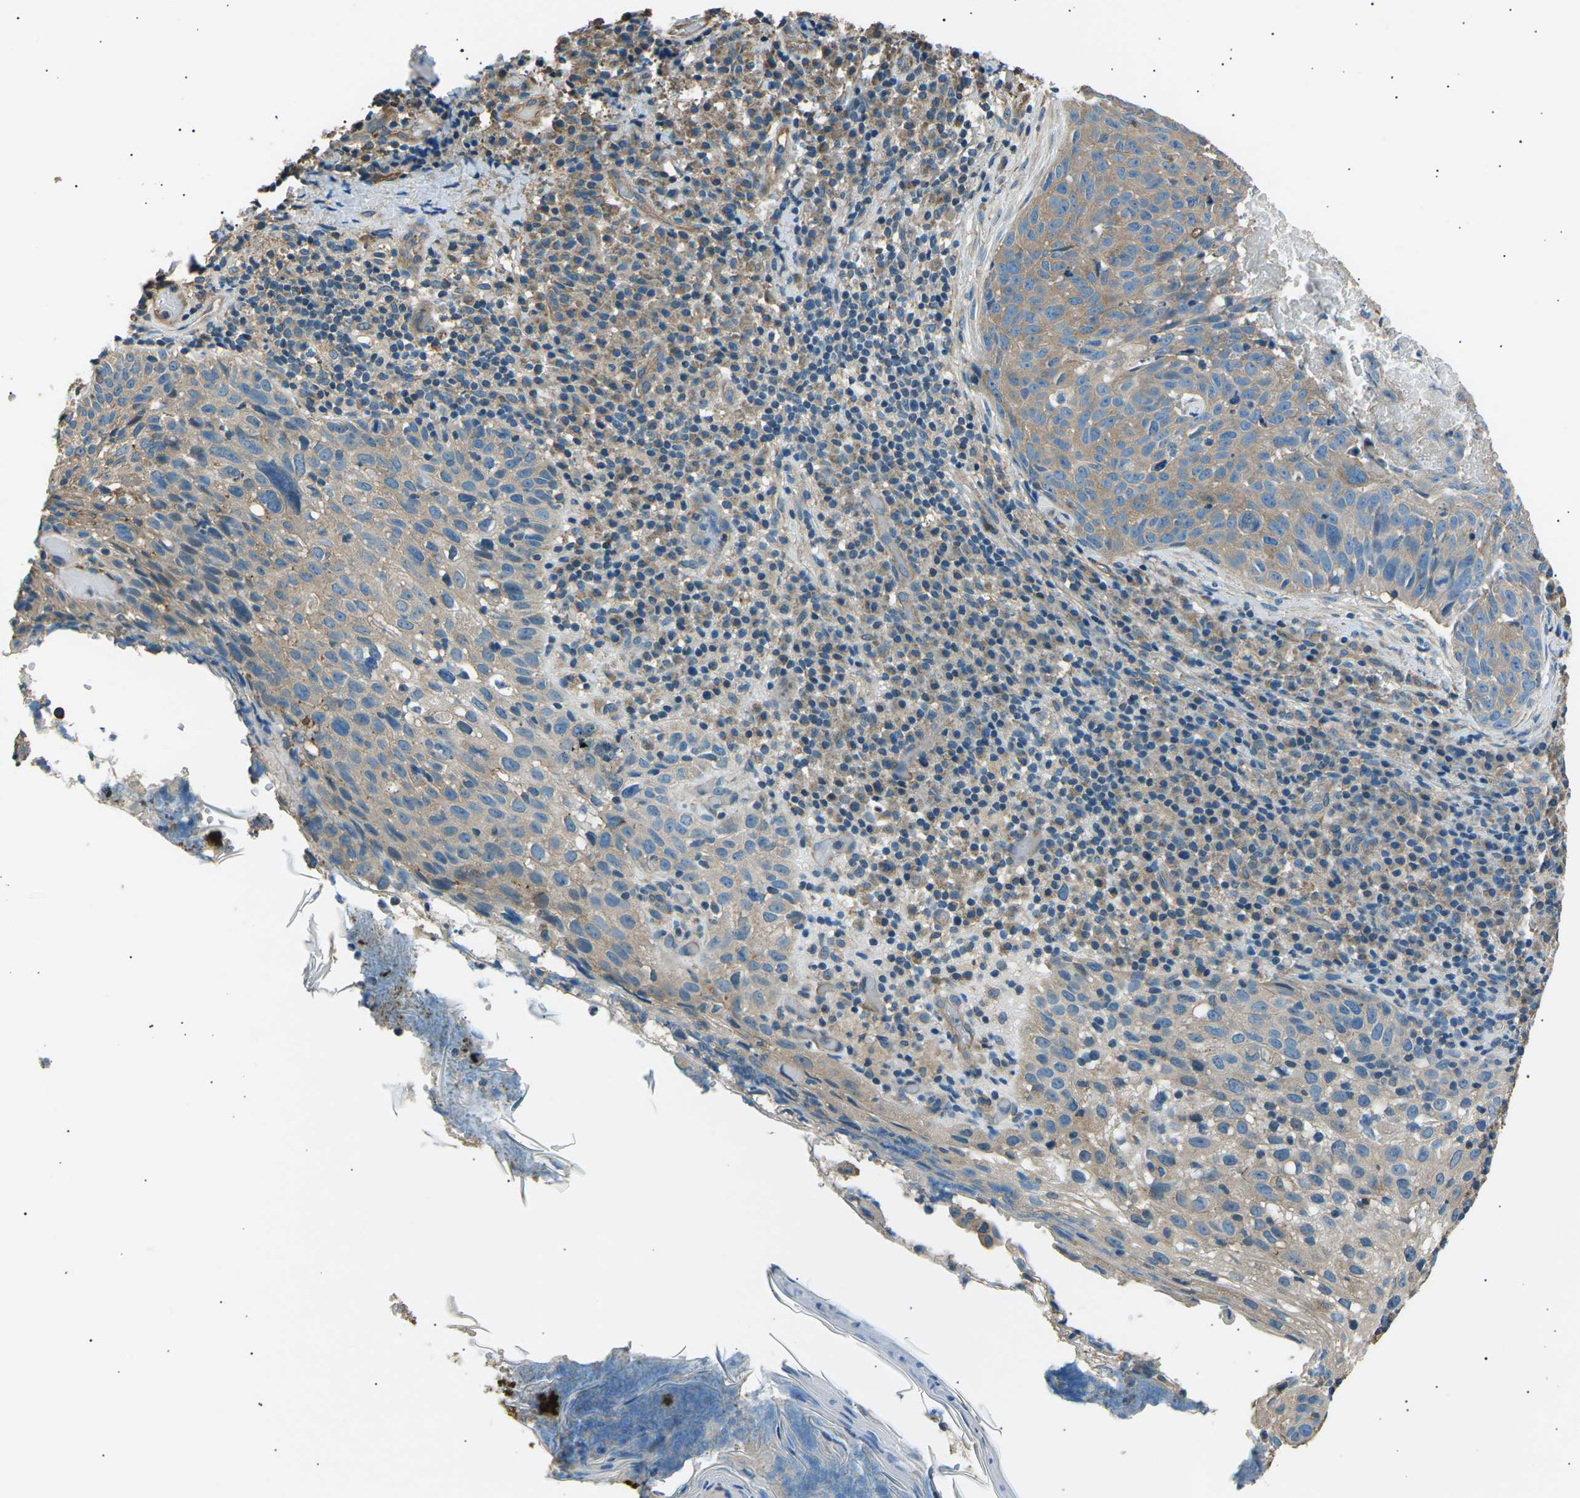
{"staining": {"intensity": "moderate", "quantity": ">75%", "location": "cytoplasmic/membranous"}, "tissue": "skin cancer", "cell_type": "Tumor cells", "image_type": "cancer", "snomed": [{"axis": "morphology", "description": "Squamous cell carcinoma in situ, NOS"}, {"axis": "morphology", "description": "Squamous cell carcinoma, NOS"}, {"axis": "topography", "description": "Skin"}], "caption": "The micrograph demonstrates staining of skin cancer, revealing moderate cytoplasmic/membranous protein staining (brown color) within tumor cells.", "gene": "SLK", "patient": {"sex": "male", "age": 93}}